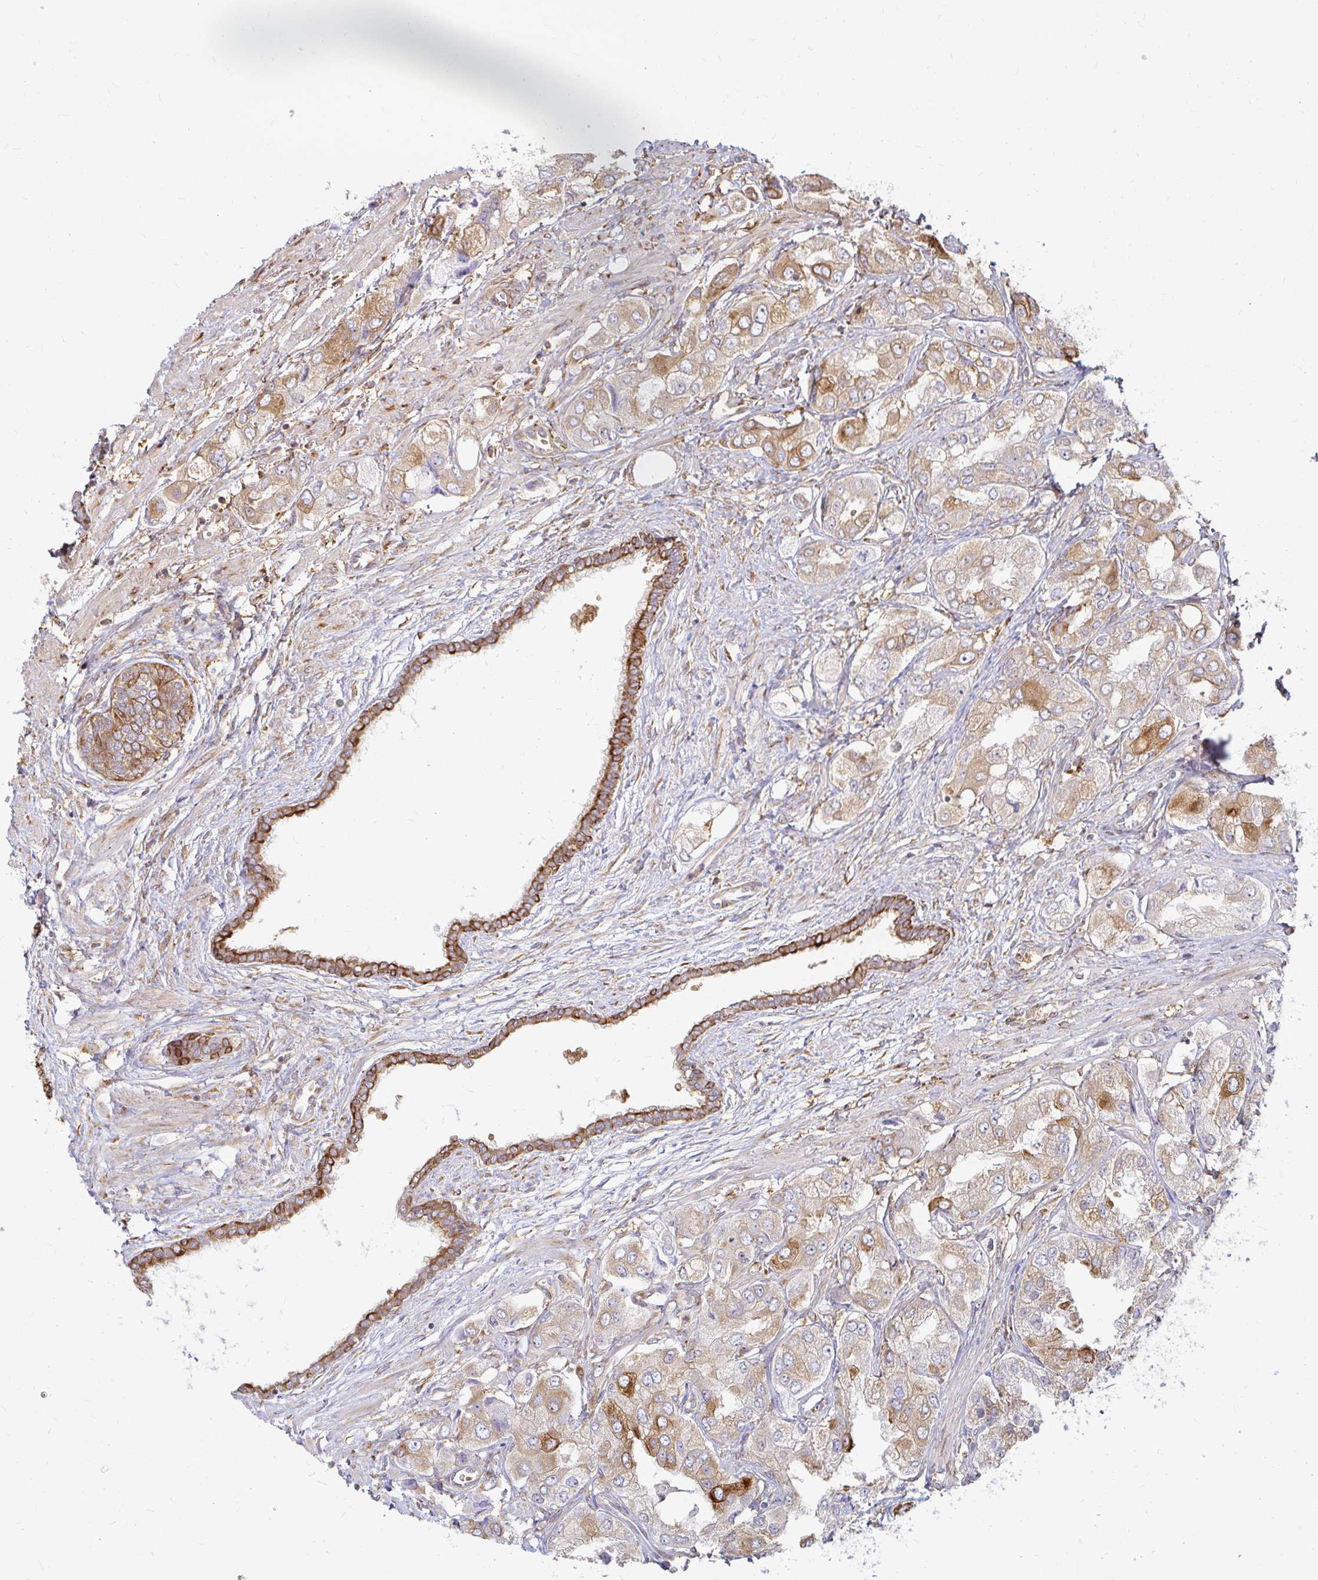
{"staining": {"intensity": "moderate", "quantity": "25%-75%", "location": "cytoplasmic/membranous"}, "tissue": "prostate cancer", "cell_type": "Tumor cells", "image_type": "cancer", "snomed": [{"axis": "morphology", "description": "Adenocarcinoma, Low grade"}, {"axis": "topography", "description": "Prostate"}], "caption": "DAB immunohistochemical staining of prostate cancer shows moderate cytoplasmic/membranous protein positivity in approximately 25%-75% of tumor cells.", "gene": "CAST", "patient": {"sex": "male", "age": 69}}